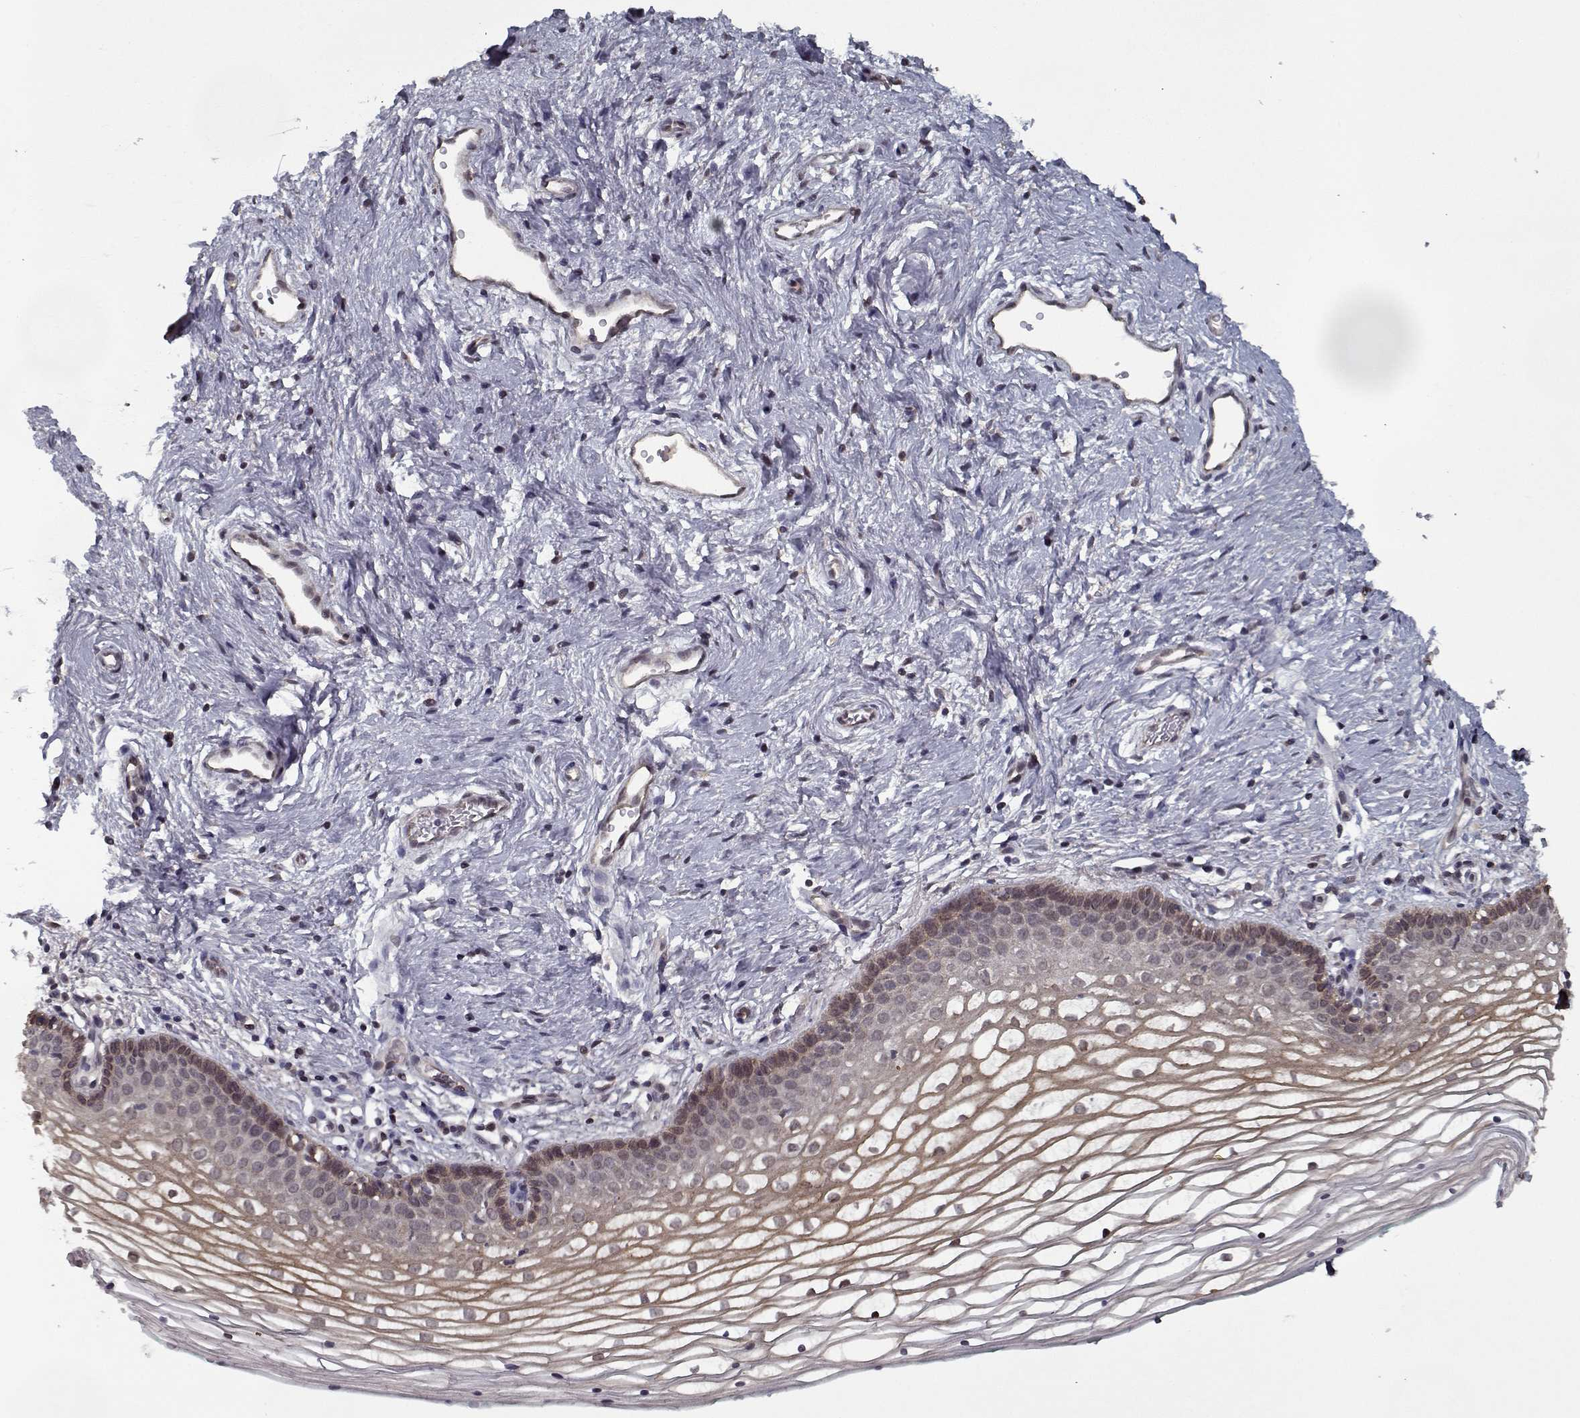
{"staining": {"intensity": "weak", "quantity": "25%-75%", "location": "cytoplasmic/membranous"}, "tissue": "vagina", "cell_type": "Squamous epithelial cells", "image_type": "normal", "snomed": [{"axis": "morphology", "description": "Normal tissue, NOS"}, {"axis": "topography", "description": "Vagina"}], "caption": "Vagina stained for a protein exhibits weak cytoplasmic/membranous positivity in squamous epithelial cells. Ihc stains the protein in brown and the nuclei are stained blue.", "gene": "NLK", "patient": {"sex": "female", "age": 36}}